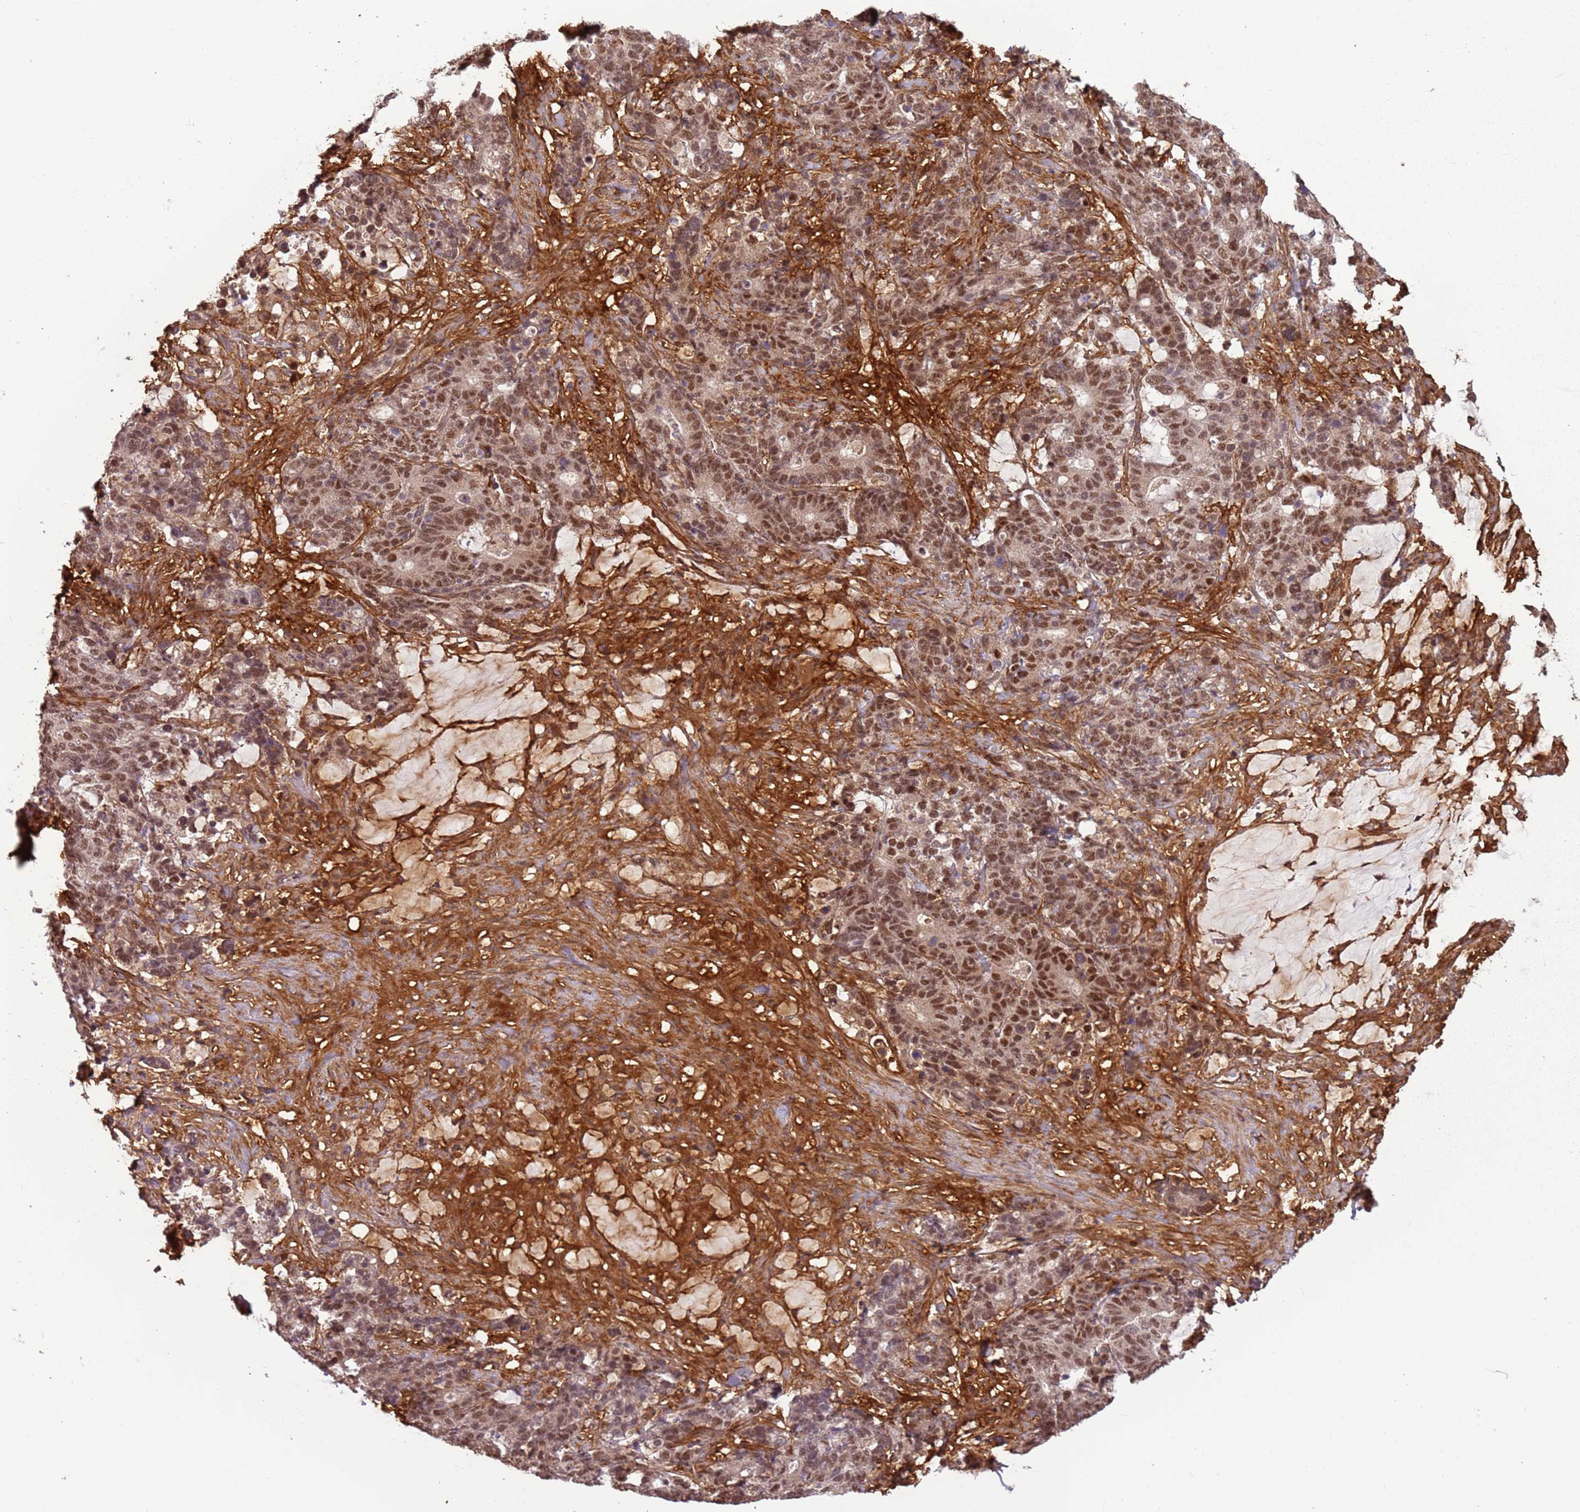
{"staining": {"intensity": "moderate", "quantity": ">75%", "location": "nuclear"}, "tissue": "stomach cancer", "cell_type": "Tumor cells", "image_type": "cancer", "snomed": [{"axis": "morphology", "description": "Normal tissue, NOS"}, {"axis": "morphology", "description": "Adenocarcinoma, NOS"}, {"axis": "topography", "description": "Stomach"}], "caption": "Adenocarcinoma (stomach) stained with immunohistochemistry exhibits moderate nuclear staining in about >75% of tumor cells.", "gene": "POLR3H", "patient": {"sex": "female", "age": 64}}